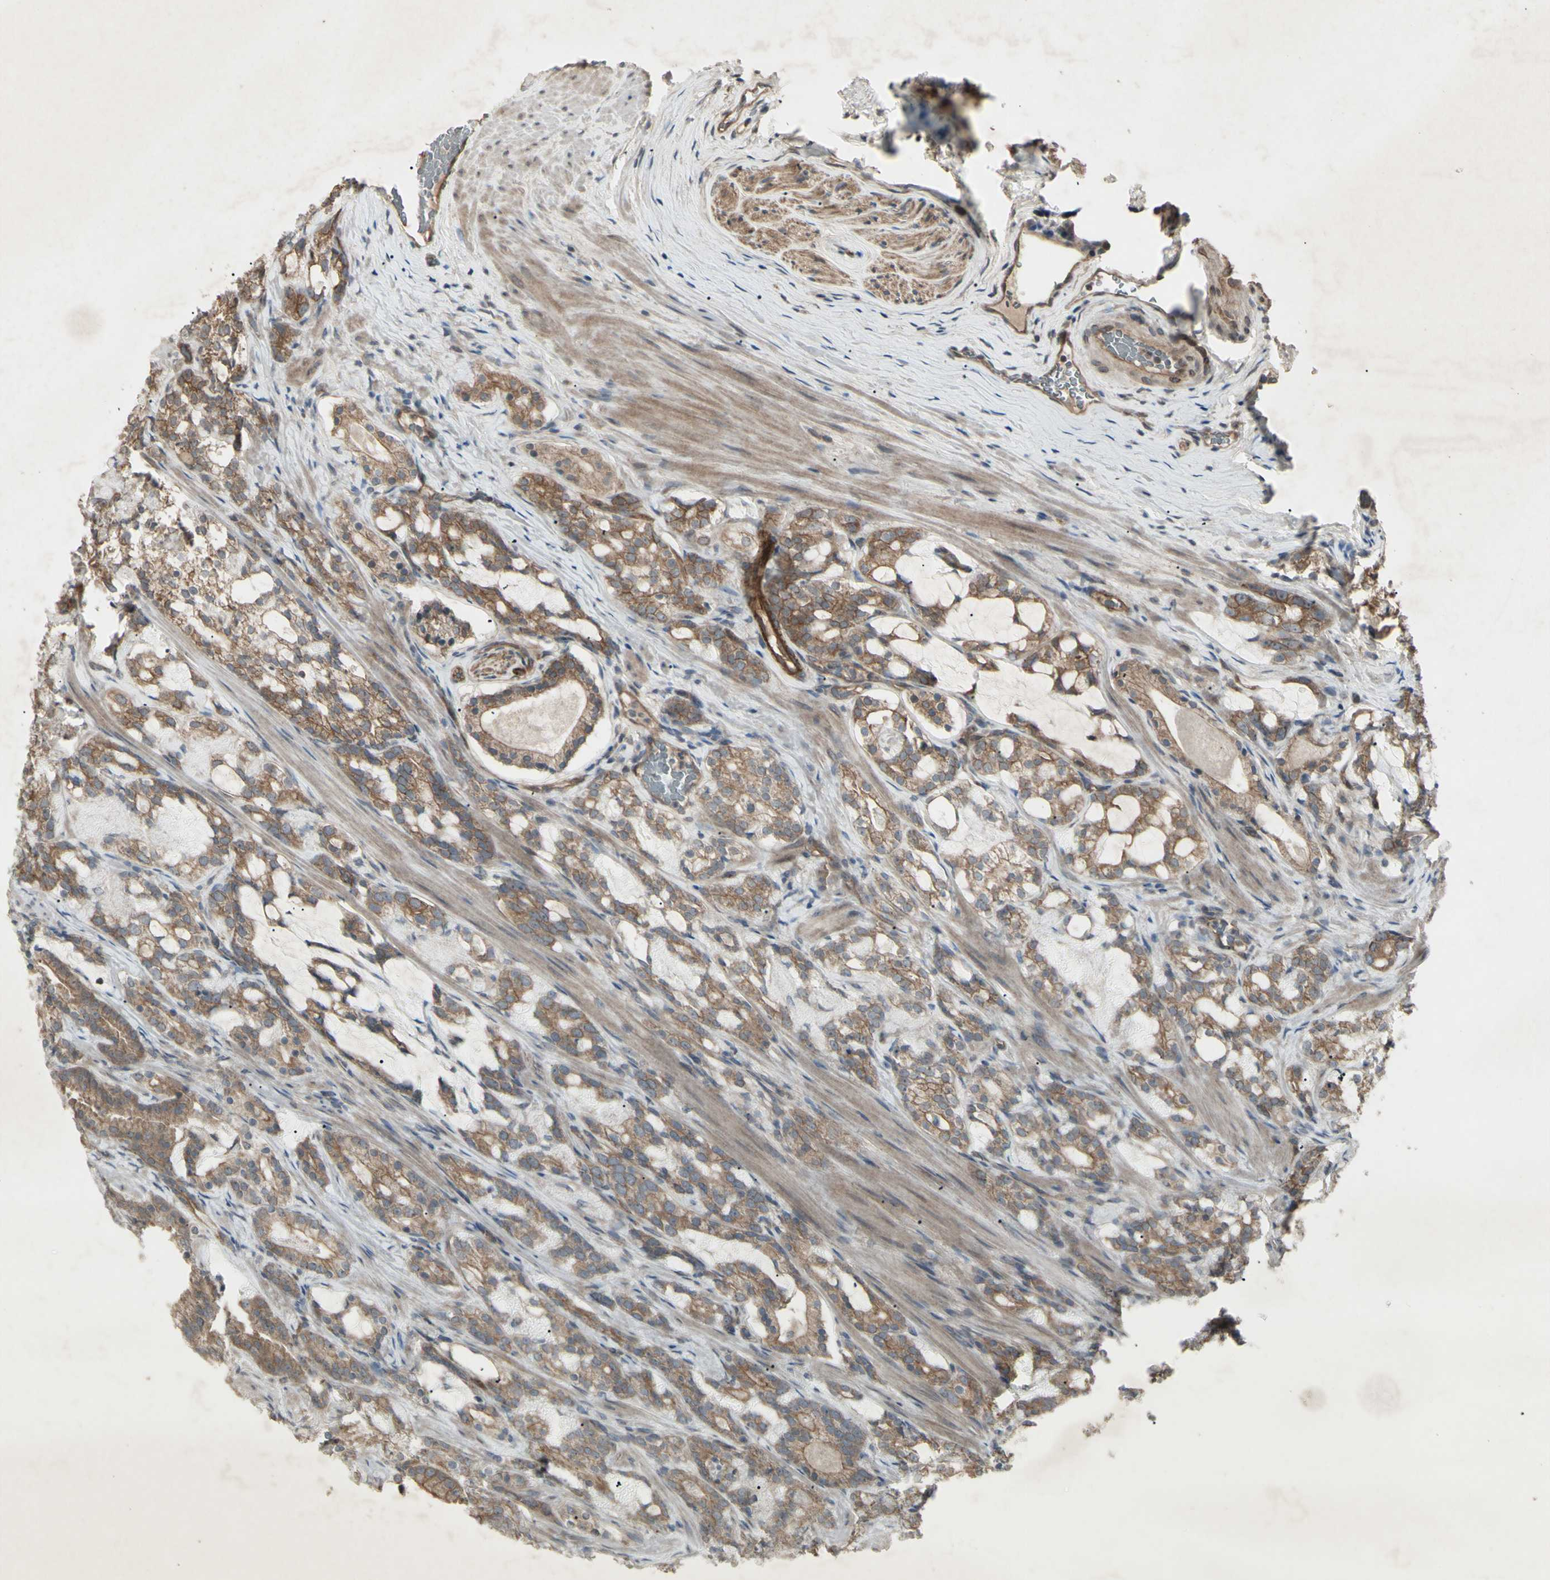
{"staining": {"intensity": "moderate", "quantity": ">75%", "location": "cytoplasmic/membranous"}, "tissue": "prostate cancer", "cell_type": "Tumor cells", "image_type": "cancer", "snomed": [{"axis": "morphology", "description": "Adenocarcinoma, Low grade"}, {"axis": "topography", "description": "Prostate"}], "caption": "Human low-grade adenocarcinoma (prostate) stained with a brown dye demonstrates moderate cytoplasmic/membranous positive staining in about >75% of tumor cells.", "gene": "JAG1", "patient": {"sex": "male", "age": 59}}